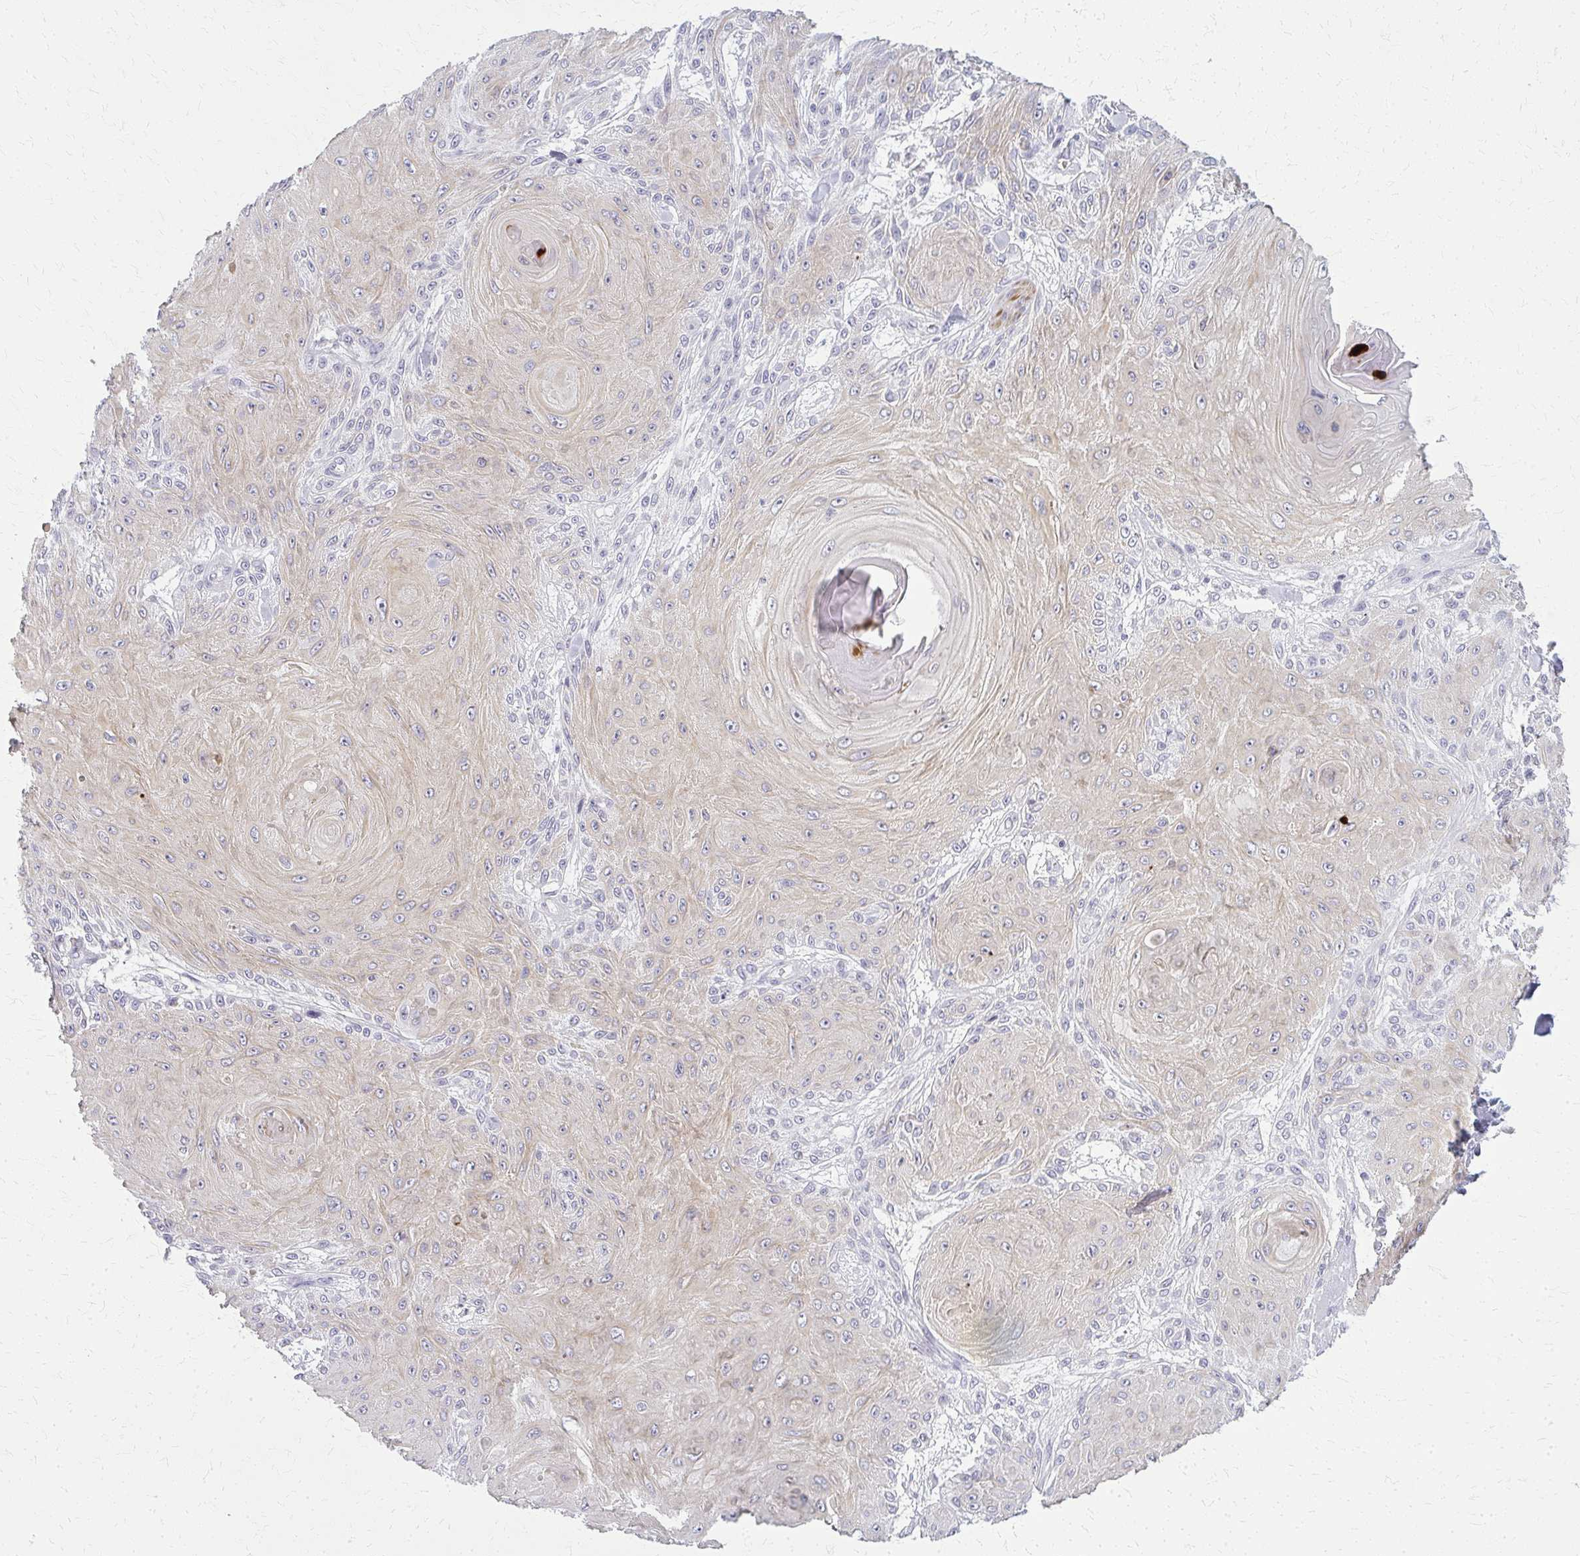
{"staining": {"intensity": "negative", "quantity": "none", "location": "none"}, "tissue": "skin cancer", "cell_type": "Tumor cells", "image_type": "cancer", "snomed": [{"axis": "morphology", "description": "Squamous cell carcinoma, NOS"}, {"axis": "topography", "description": "Skin"}], "caption": "Protein analysis of skin cancer (squamous cell carcinoma) exhibits no significant positivity in tumor cells.", "gene": "CASQ2", "patient": {"sex": "male", "age": 88}}